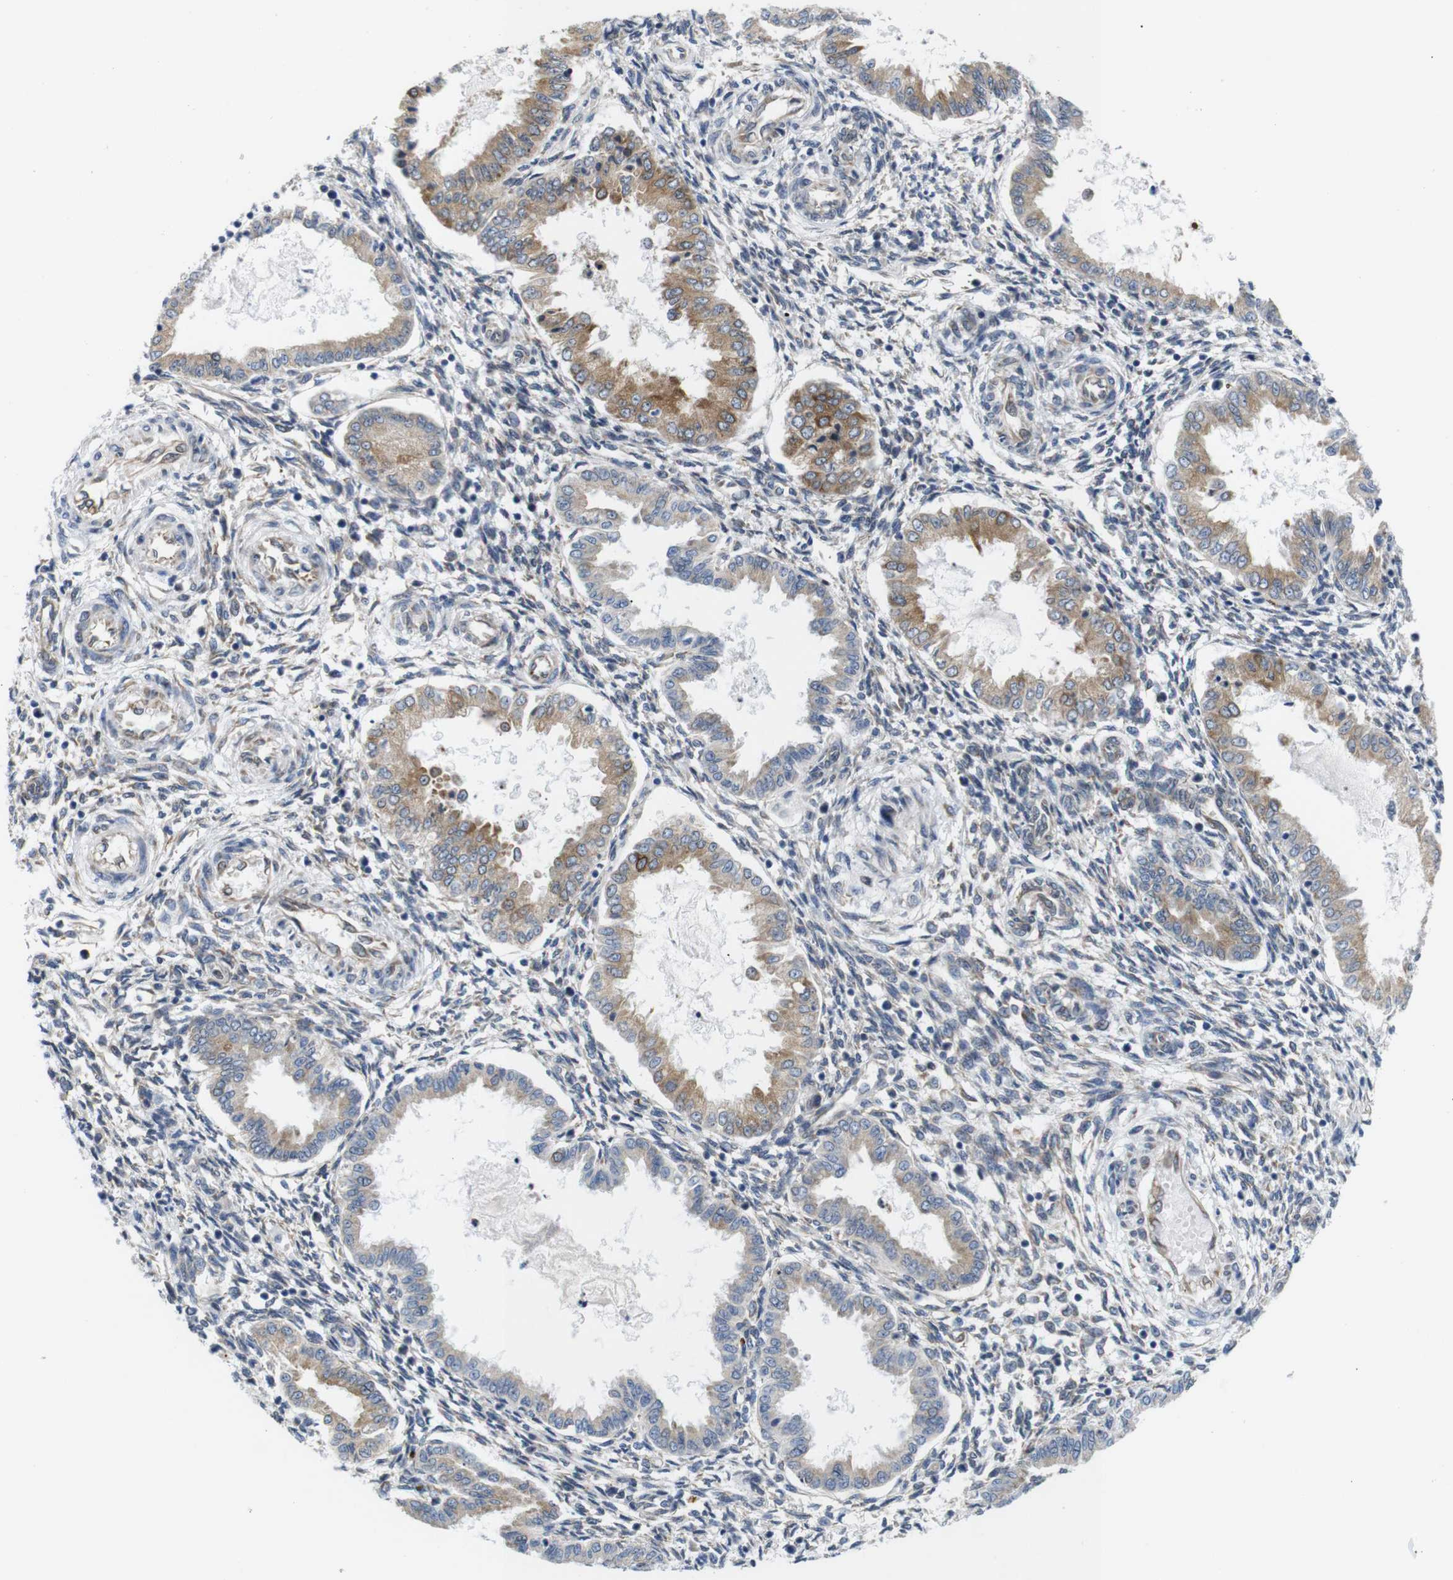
{"staining": {"intensity": "negative", "quantity": "none", "location": "none"}, "tissue": "endometrium", "cell_type": "Cells in endometrial stroma", "image_type": "normal", "snomed": [{"axis": "morphology", "description": "Normal tissue, NOS"}, {"axis": "topography", "description": "Endometrium"}], "caption": "IHC image of normal endometrium stained for a protein (brown), which displays no staining in cells in endometrial stroma.", "gene": "HACD3", "patient": {"sex": "female", "age": 33}}